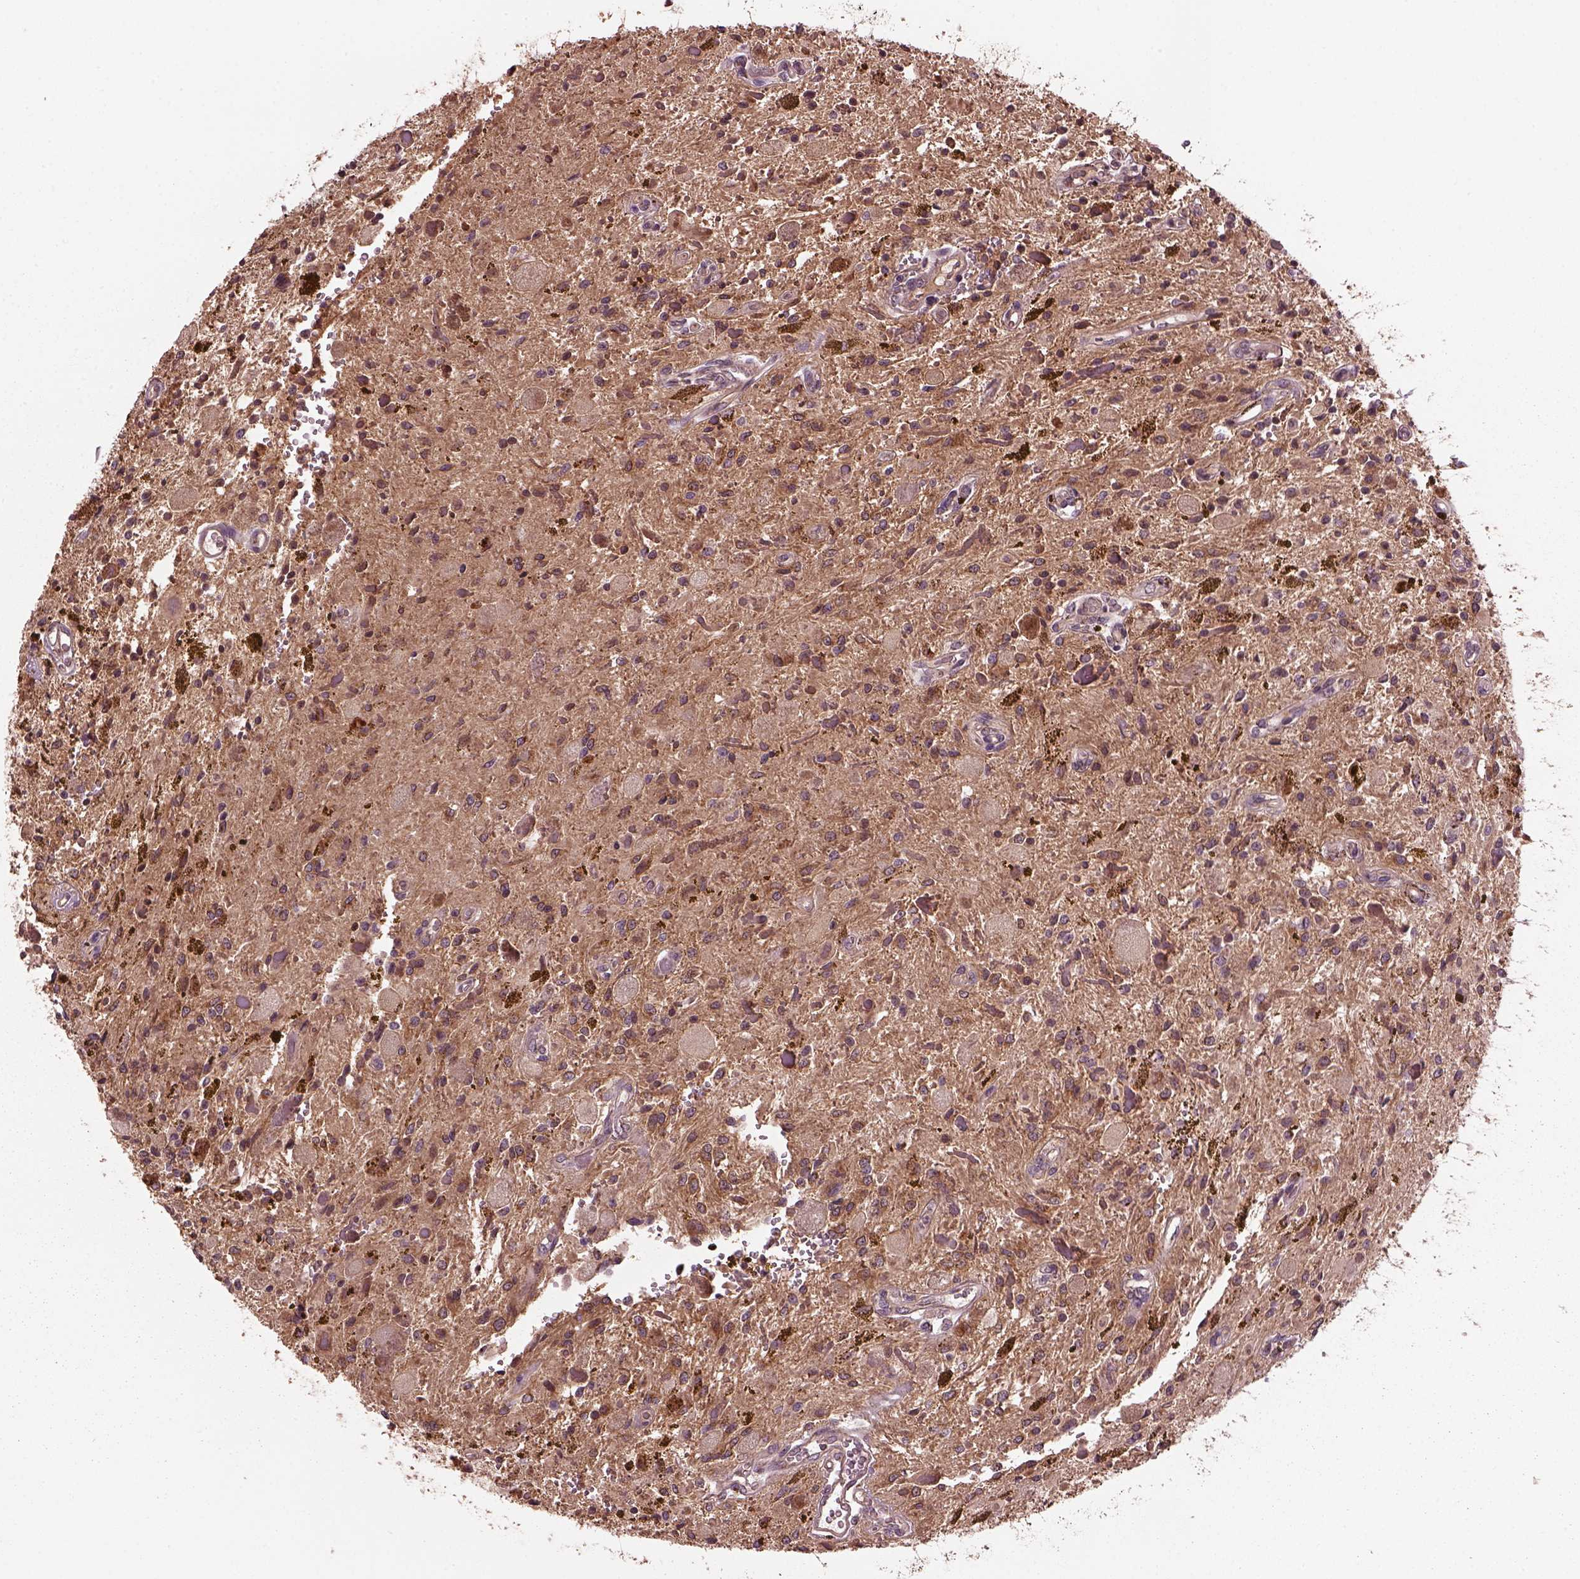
{"staining": {"intensity": "moderate", "quantity": "25%-75%", "location": "cytoplasmic/membranous,nuclear"}, "tissue": "glioma", "cell_type": "Tumor cells", "image_type": "cancer", "snomed": [{"axis": "morphology", "description": "Glioma, malignant, Low grade"}, {"axis": "topography", "description": "Cerebellum"}], "caption": "Immunohistochemical staining of human glioma displays moderate cytoplasmic/membranous and nuclear protein expression in about 25%-75% of tumor cells. (DAB IHC, brown staining for protein, blue staining for nuclei).", "gene": "RUFY3", "patient": {"sex": "female", "age": 14}}